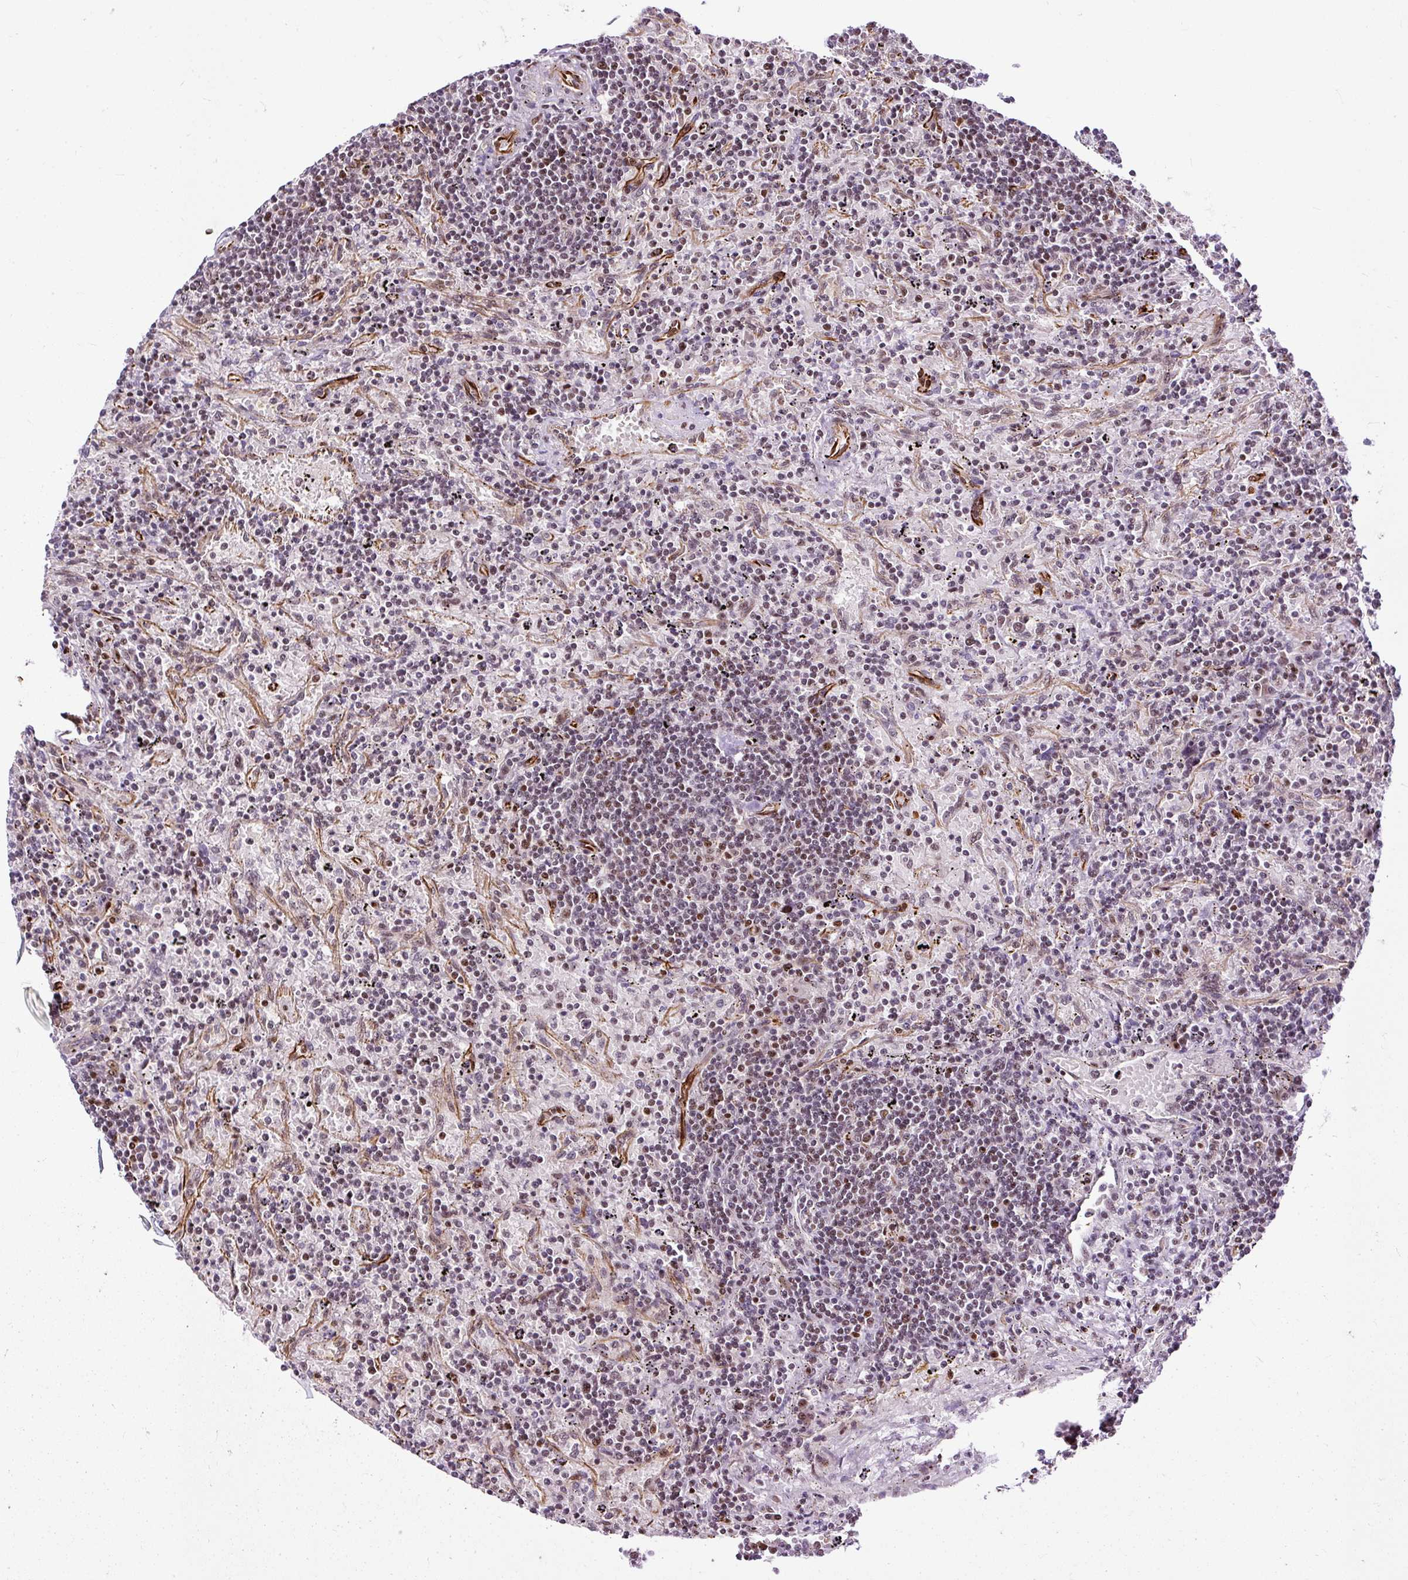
{"staining": {"intensity": "moderate", "quantity": "25%-75%", "location": "nuclear"}, "tissue": "lymphoma", "cell_type": "Tumor cells", "image_type": "cancer", "snomed": [{"axis": "morphology", "description": "Malignant lymphoma, non-Hodgkin's type, Low grade"}, {"axis": "topography", "description": "Spleen"}], "caption": "Protein staining of lymphoma tissue reveals moderate nuclear positivity in approximately 25%-75% of tumor cells.", "gene": "LUC7L2", "patient": {"sex": "male", "age": 76}}